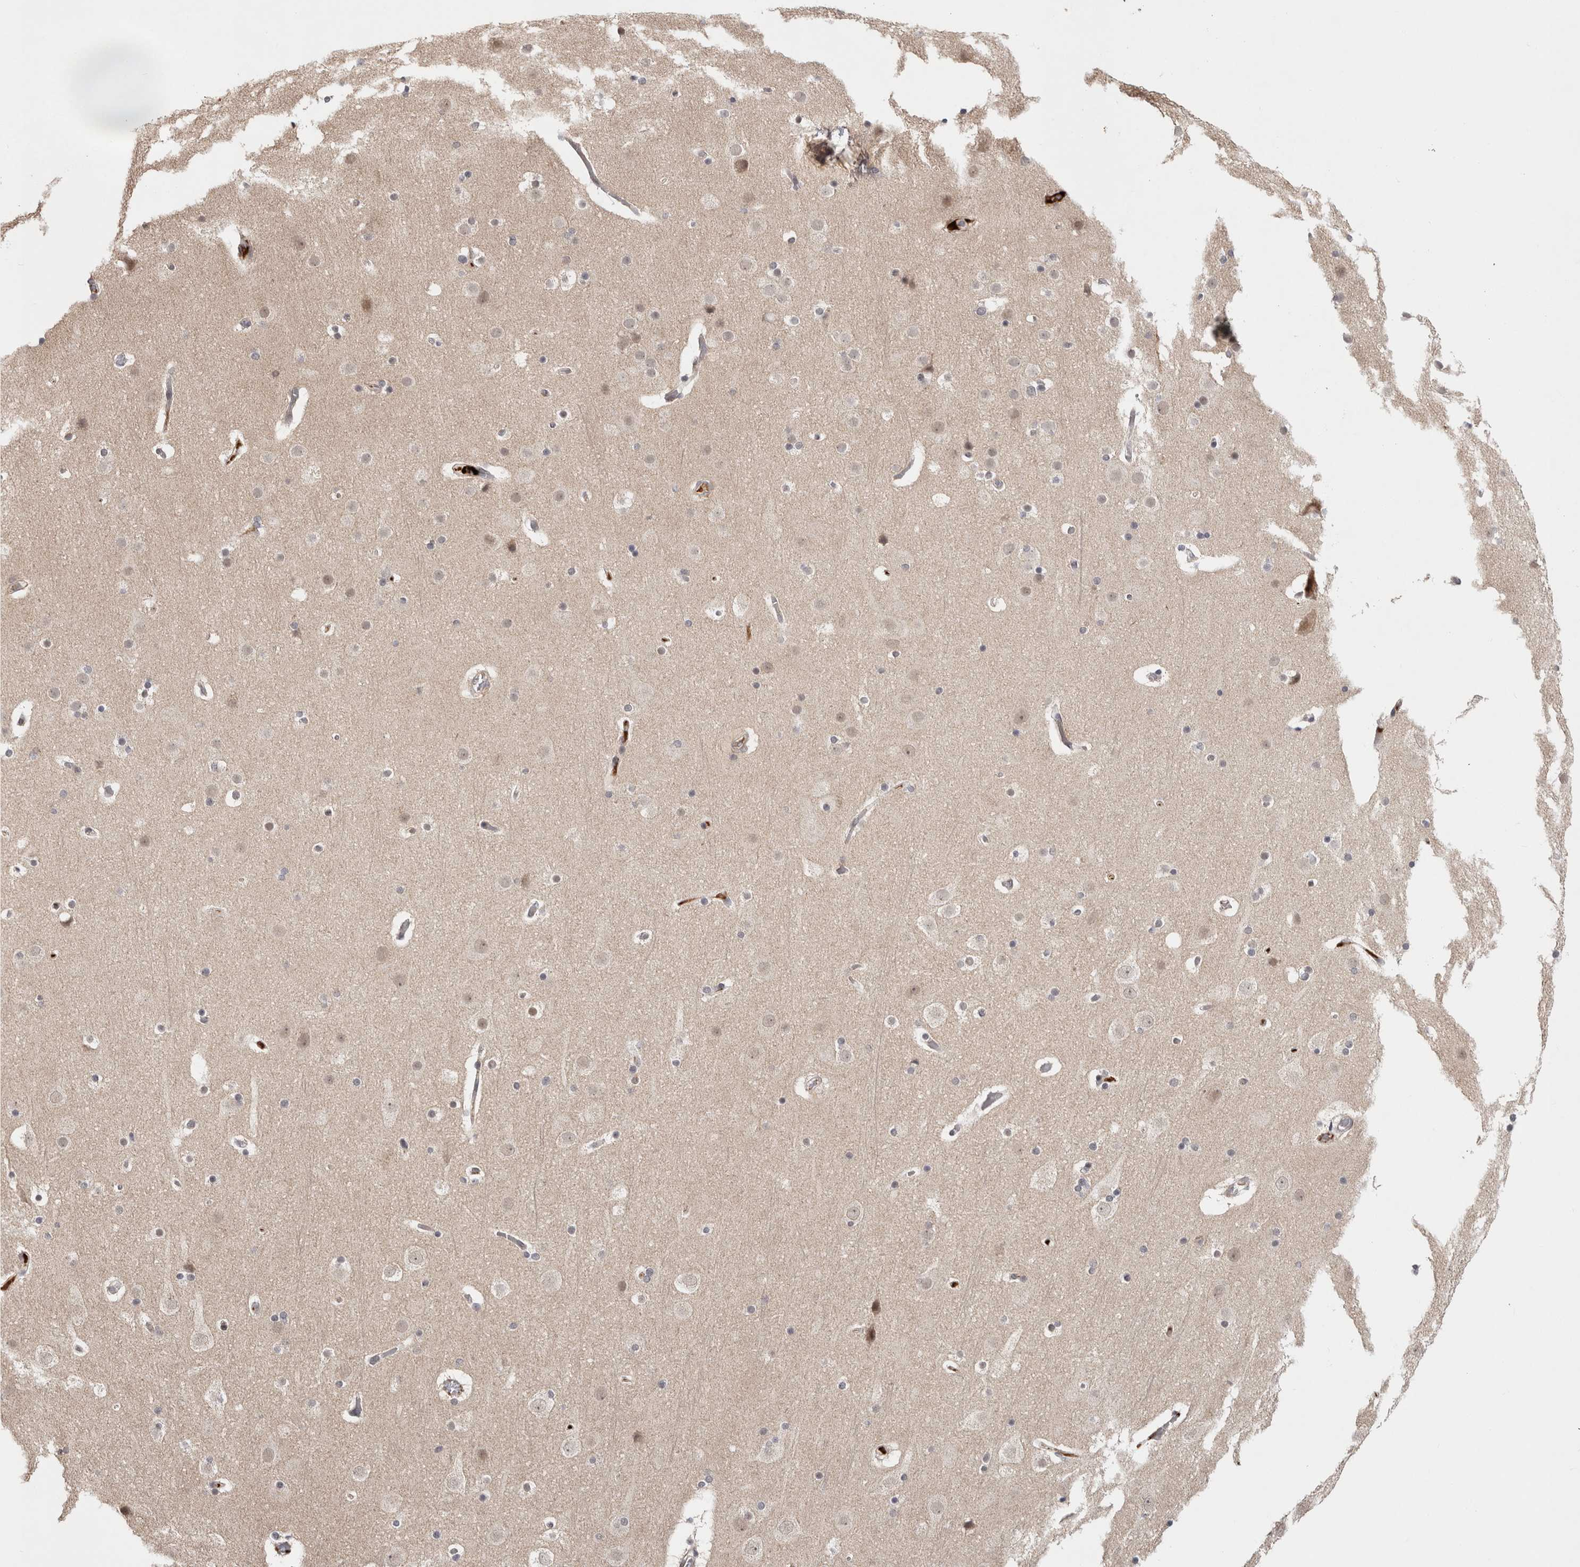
{"staining": {"intensity": "moderate", "quantity": "25%-75%", "location": "cytoplasmic/membranous"}, "tissue": "cerebral cortex", "cell_type": "Endothelial cells", "image_type": "normal", "snomed": [{"axis": "morphology", "description": "Normal tissue, NOS"}, {"axis": "topography", "description": "Cerebral cortex"}], "caption": "Protein staining of benign cerebral cortex displays moderate cytoplasmic/membranous expression in about 25%-75% of endothelial cells. The staining was performed using DAB (3,3'-diaminobenzidine) to visualize the protein expression in brown, while the nuclei were stained in blue with hematoxylin (Magnification: 20x).", "gene": "ZNF318", "patient": {"sex": "male", "age": 57}}